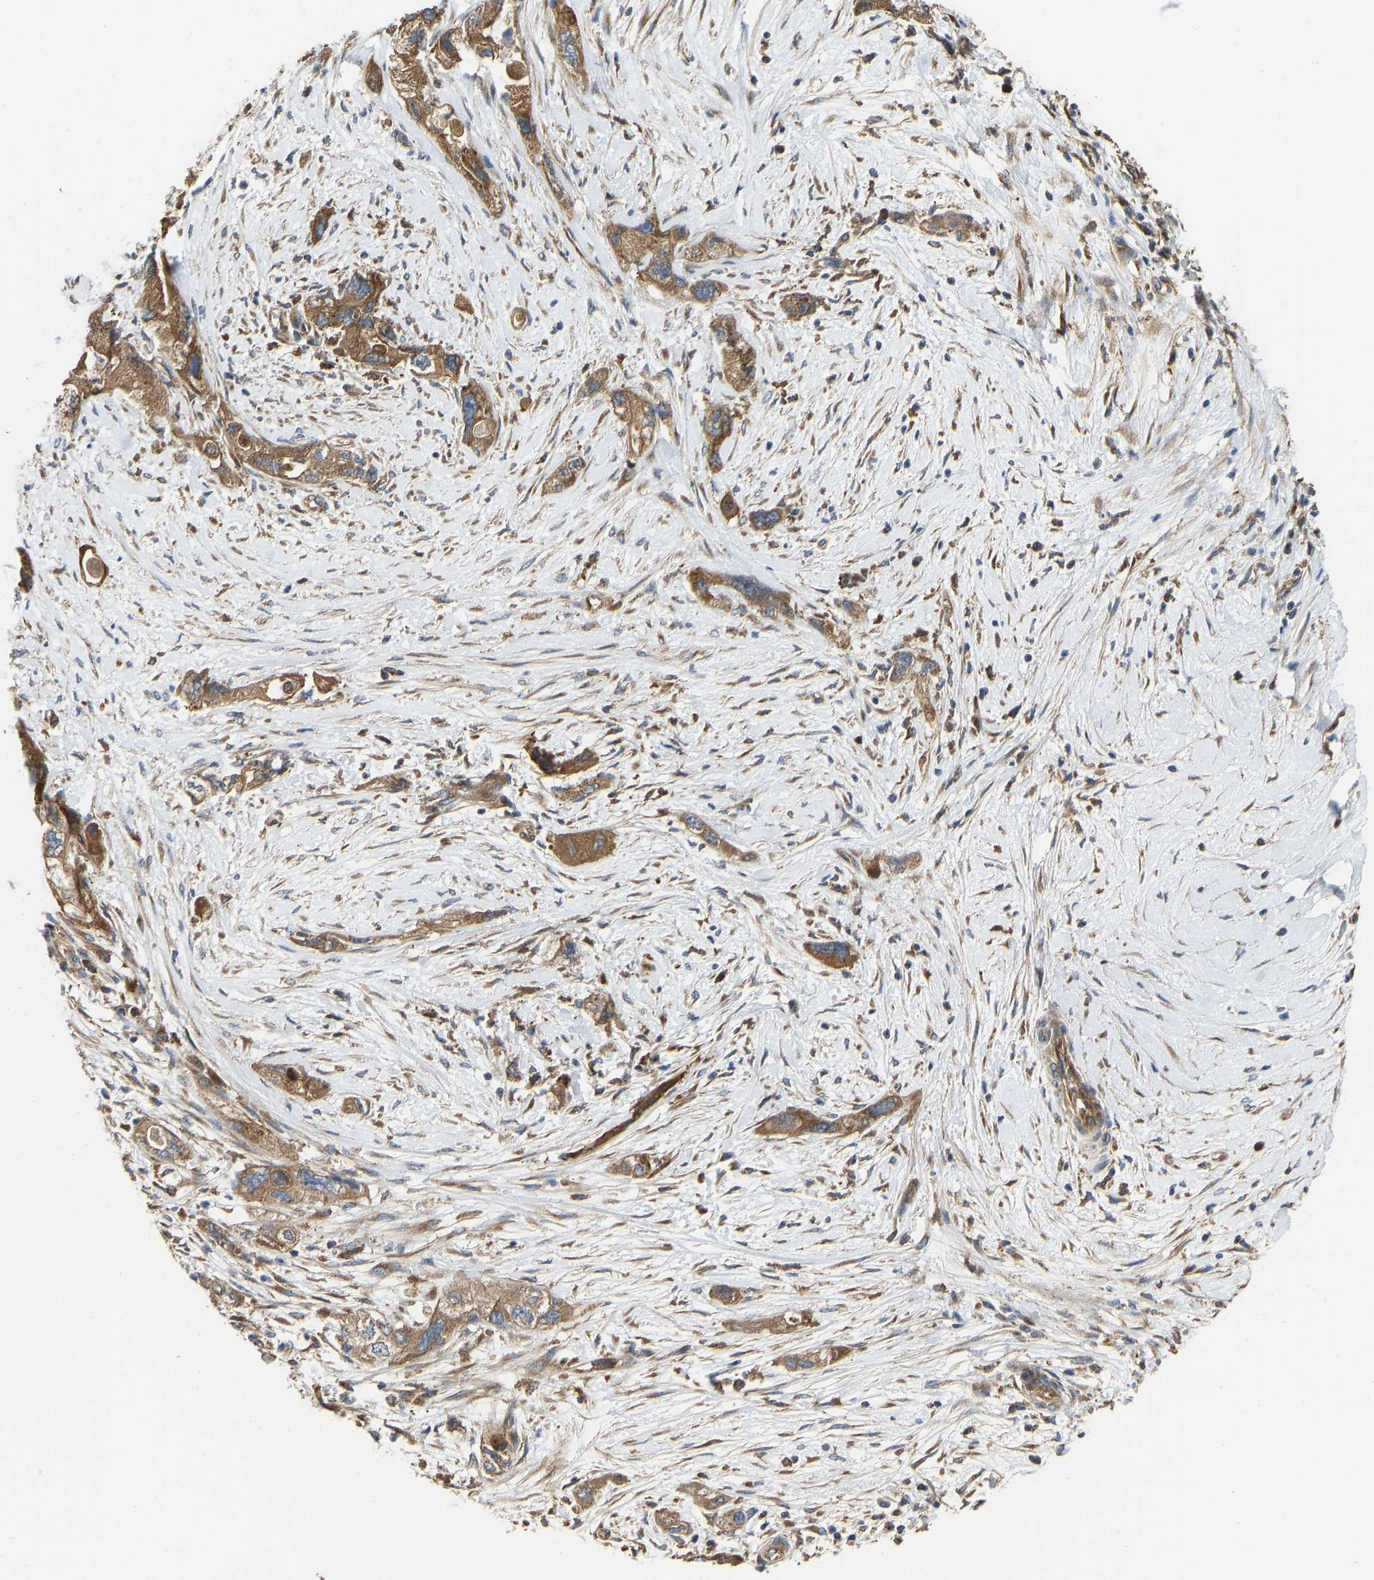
{"staining": {"intensity": "moderate", "quantity": ">75%", "location": "cytoplasmic/membranous"}, "tissue": "pancreatic cancer", "cell_type": "Tumor cells", "image_type": "cancer", "snomed": [{"axis": "morphology", "description": "Adenocarcinoma, NOS"}, {"axis": "topography", "description": "Pancreas"}], "caption": "Protein analysis of adenocarcinoma (pancreatic) tissue exhibits moderate cytoplasmic/membranous positivity in approximately >75% of tumor cells.", "gene": "FLNB", "patient": {"sex": "female", "age": 73}}